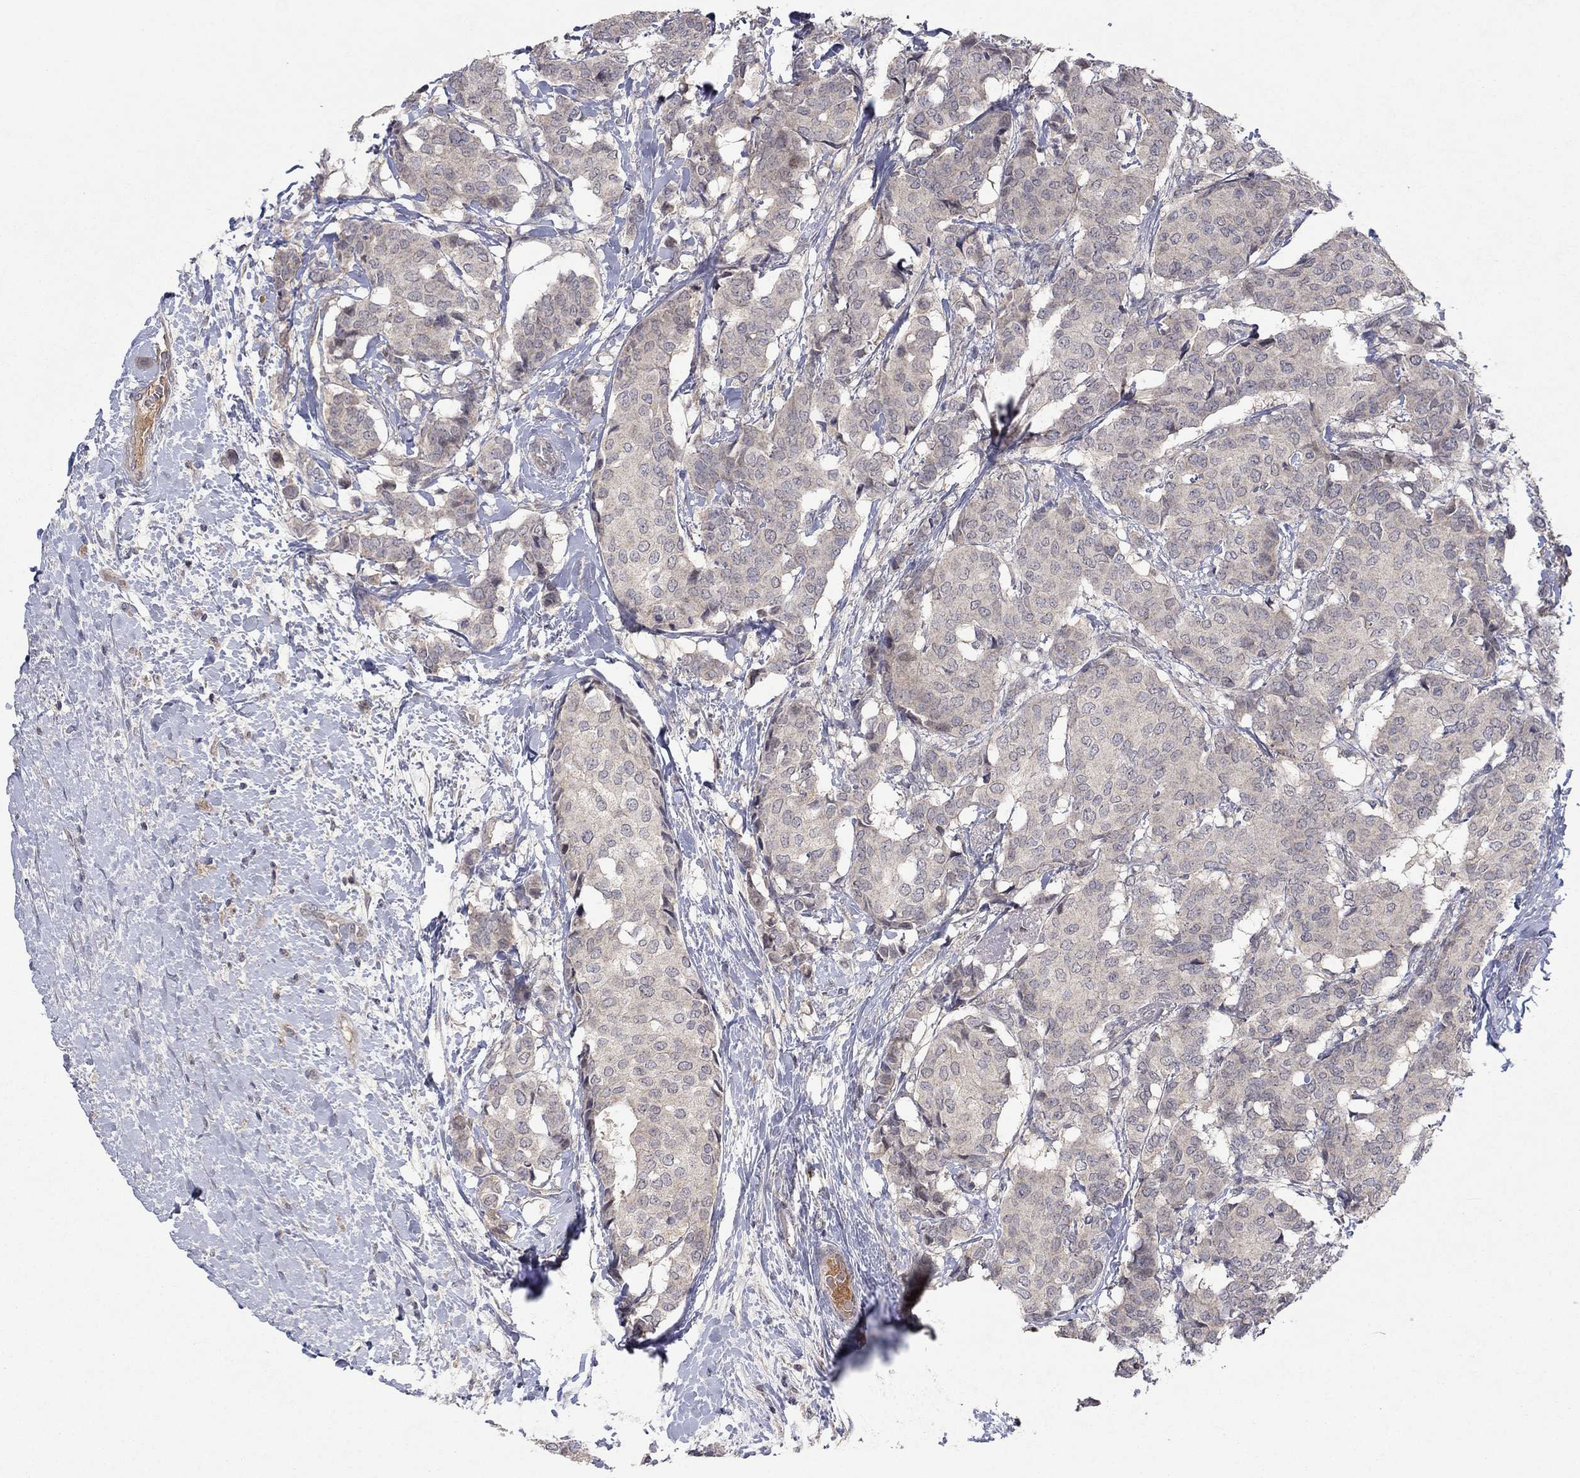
{"staining": {"intensity": "negative", "quantity": "none", "location": "none"}, "tissue": "breast cancer", "cell_type": "Tumor cells", "image_type": "cancer", "snomed": [{"axis": "morphology", "description": "Duct carcinoma"}, {"axis": "topography", "description": "Breast"}], "caption": "Human infiltrating ductal carcinoma (breast) stained for a protein using IHC displays no positivity in tumor cells.", "gene": "IL4", "patient": {"sex": "female", "age": 75}}